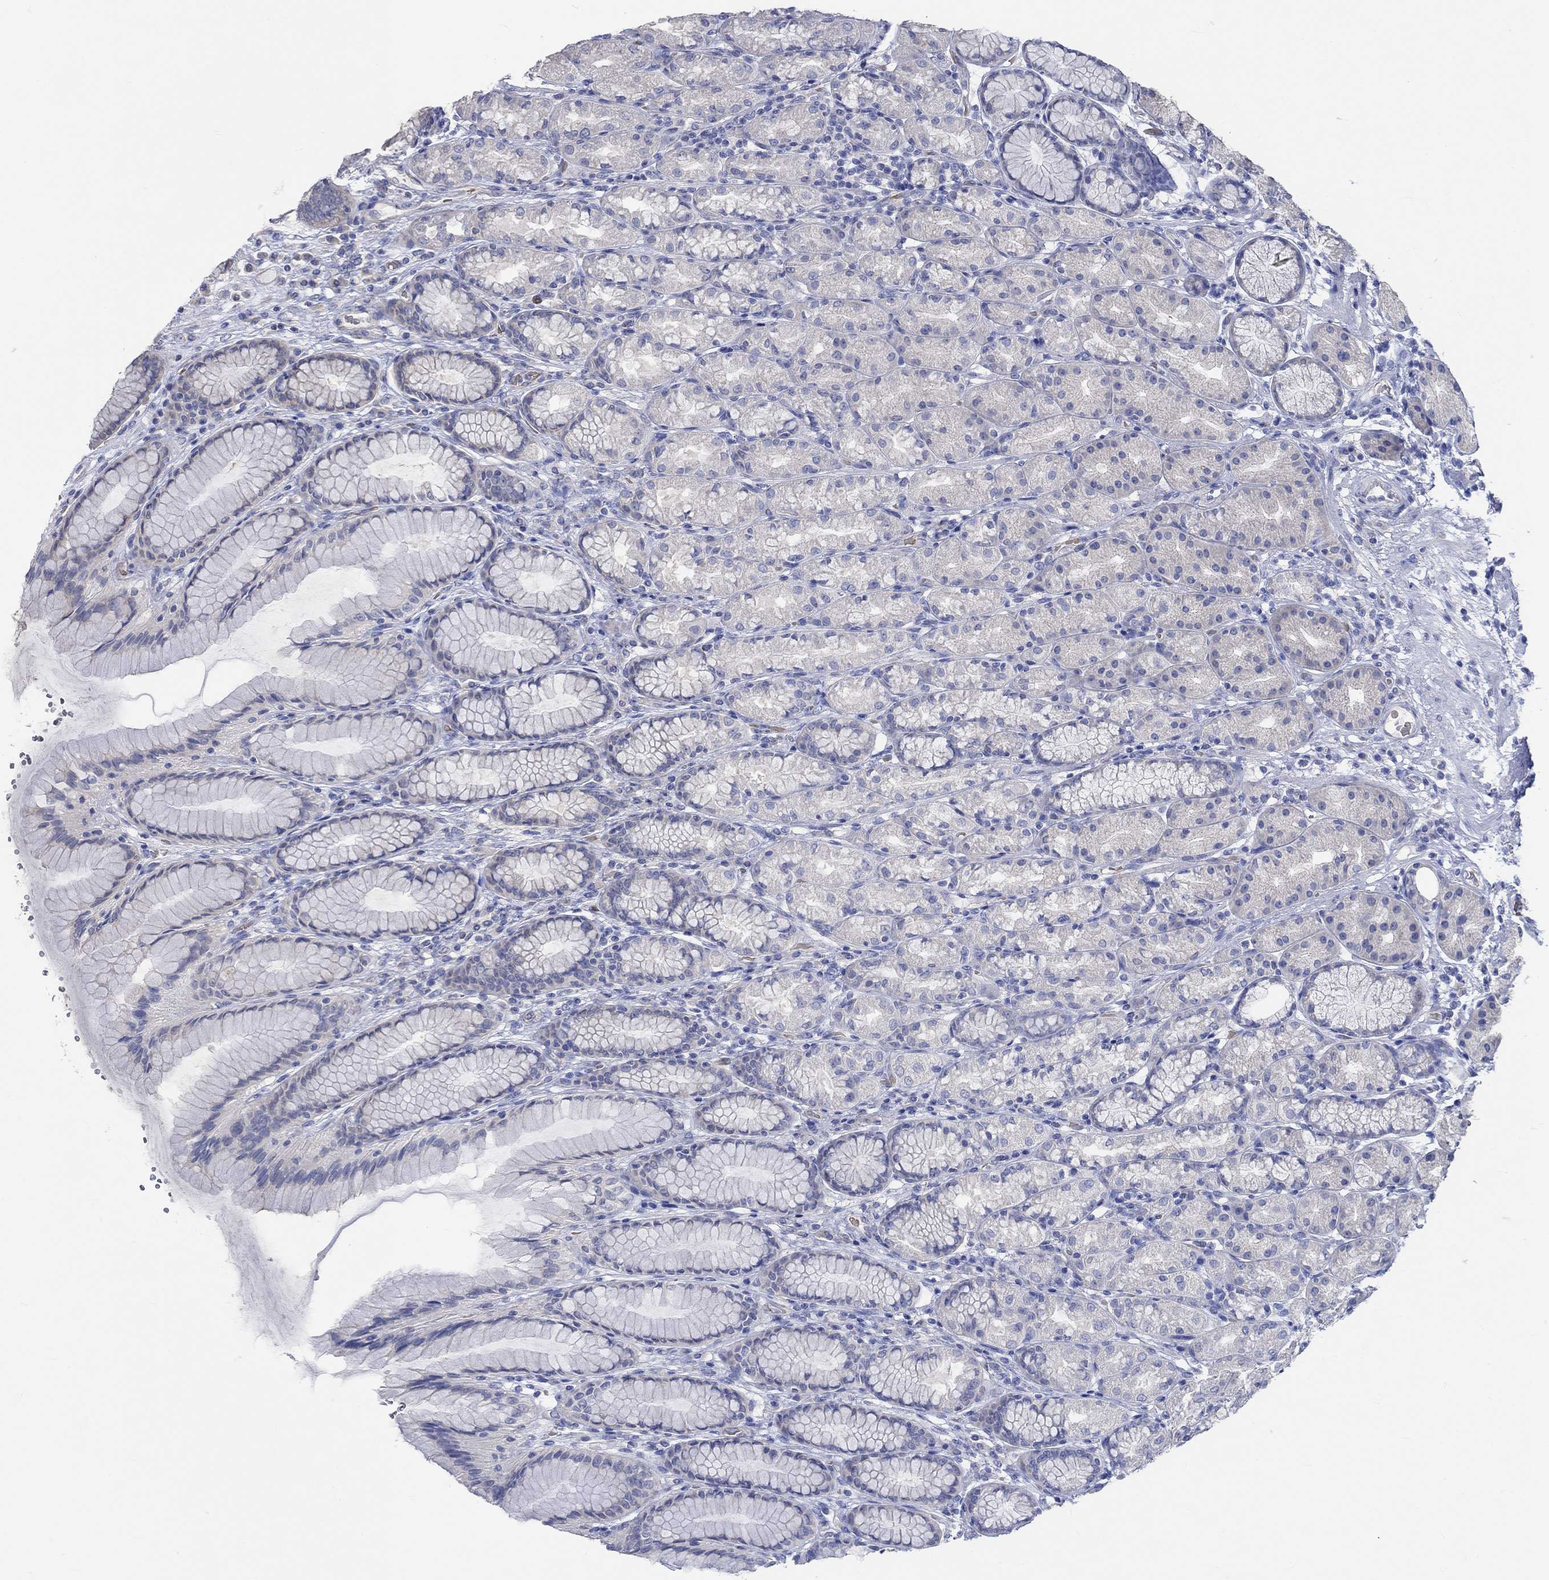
{"staining": {"intensity": "weak", "quantity": "<25%", "location": "cytoplasmic/membranous"}, "tissue": "stomach", "cell_type": "Glandular cells", "image_type": "normal", "snomed": [{"axis": "morphology", "description": "Normal tissue, NOS"}, {"axis": "morphology", "description": "Adenocarcinoma, NOS"}, {"axis": "topography", "description": "Stomach"}], "caption": "Immunohistochemical staining of normal human stomach shows no significant expression in glandular cells. The staining was performed using DAB (3,3'-diaminobenzidine) to visualize the protein expression in brown, while the nuclei were stained in blue with hematoxylin (Magnification: 20x).", "gene": "KCNA1", "patient": {"sex": "female", "age": 79}}